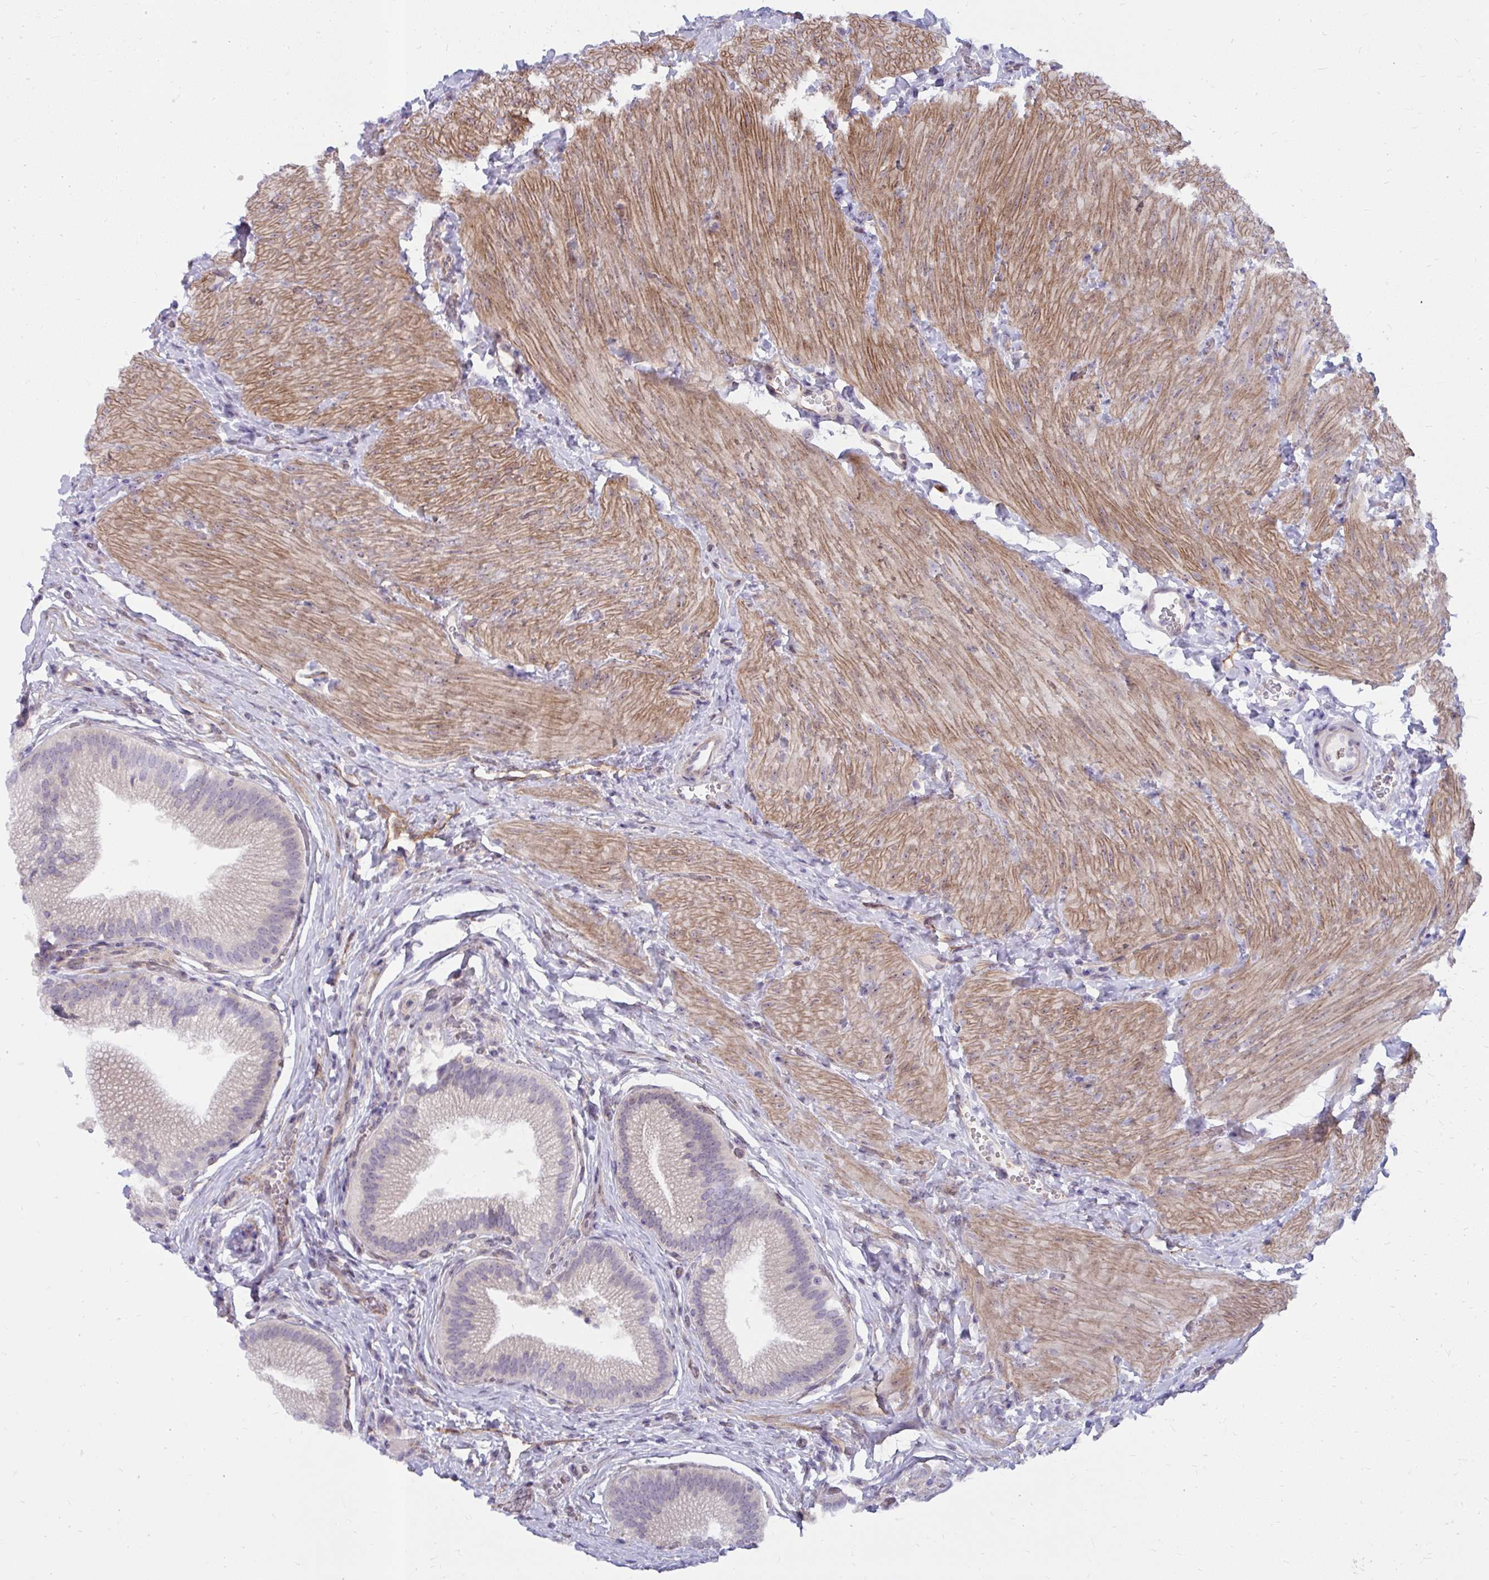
{"staining": {"intensity": "weak", "quantity": "<25%", "location": "nuclear"}, "tissue": "gallbladder", "cell_type": "Glandular cells", "image_type": "normal", "snomed": [{"axis": "morphology", "description": "Normal tissue, NOS"}, {"axis": "topography", "description": "Gallbladder"}, {"axis": "topography", "description": "Peripheral nerve tissue"}], "caption": "High magnification brightfield microscopy of benign gallbladder stained with DAB (3,3'-diaminobenzidine) (brown) and counterstained with hematoxylin (blue): glandular cells show no significant expression. (Brightfield microscopy of DAB immunohistochemistry (IHC) at high magnification).", "gene": "MUS81", "patient": {"sex": "male", "age": 17}}